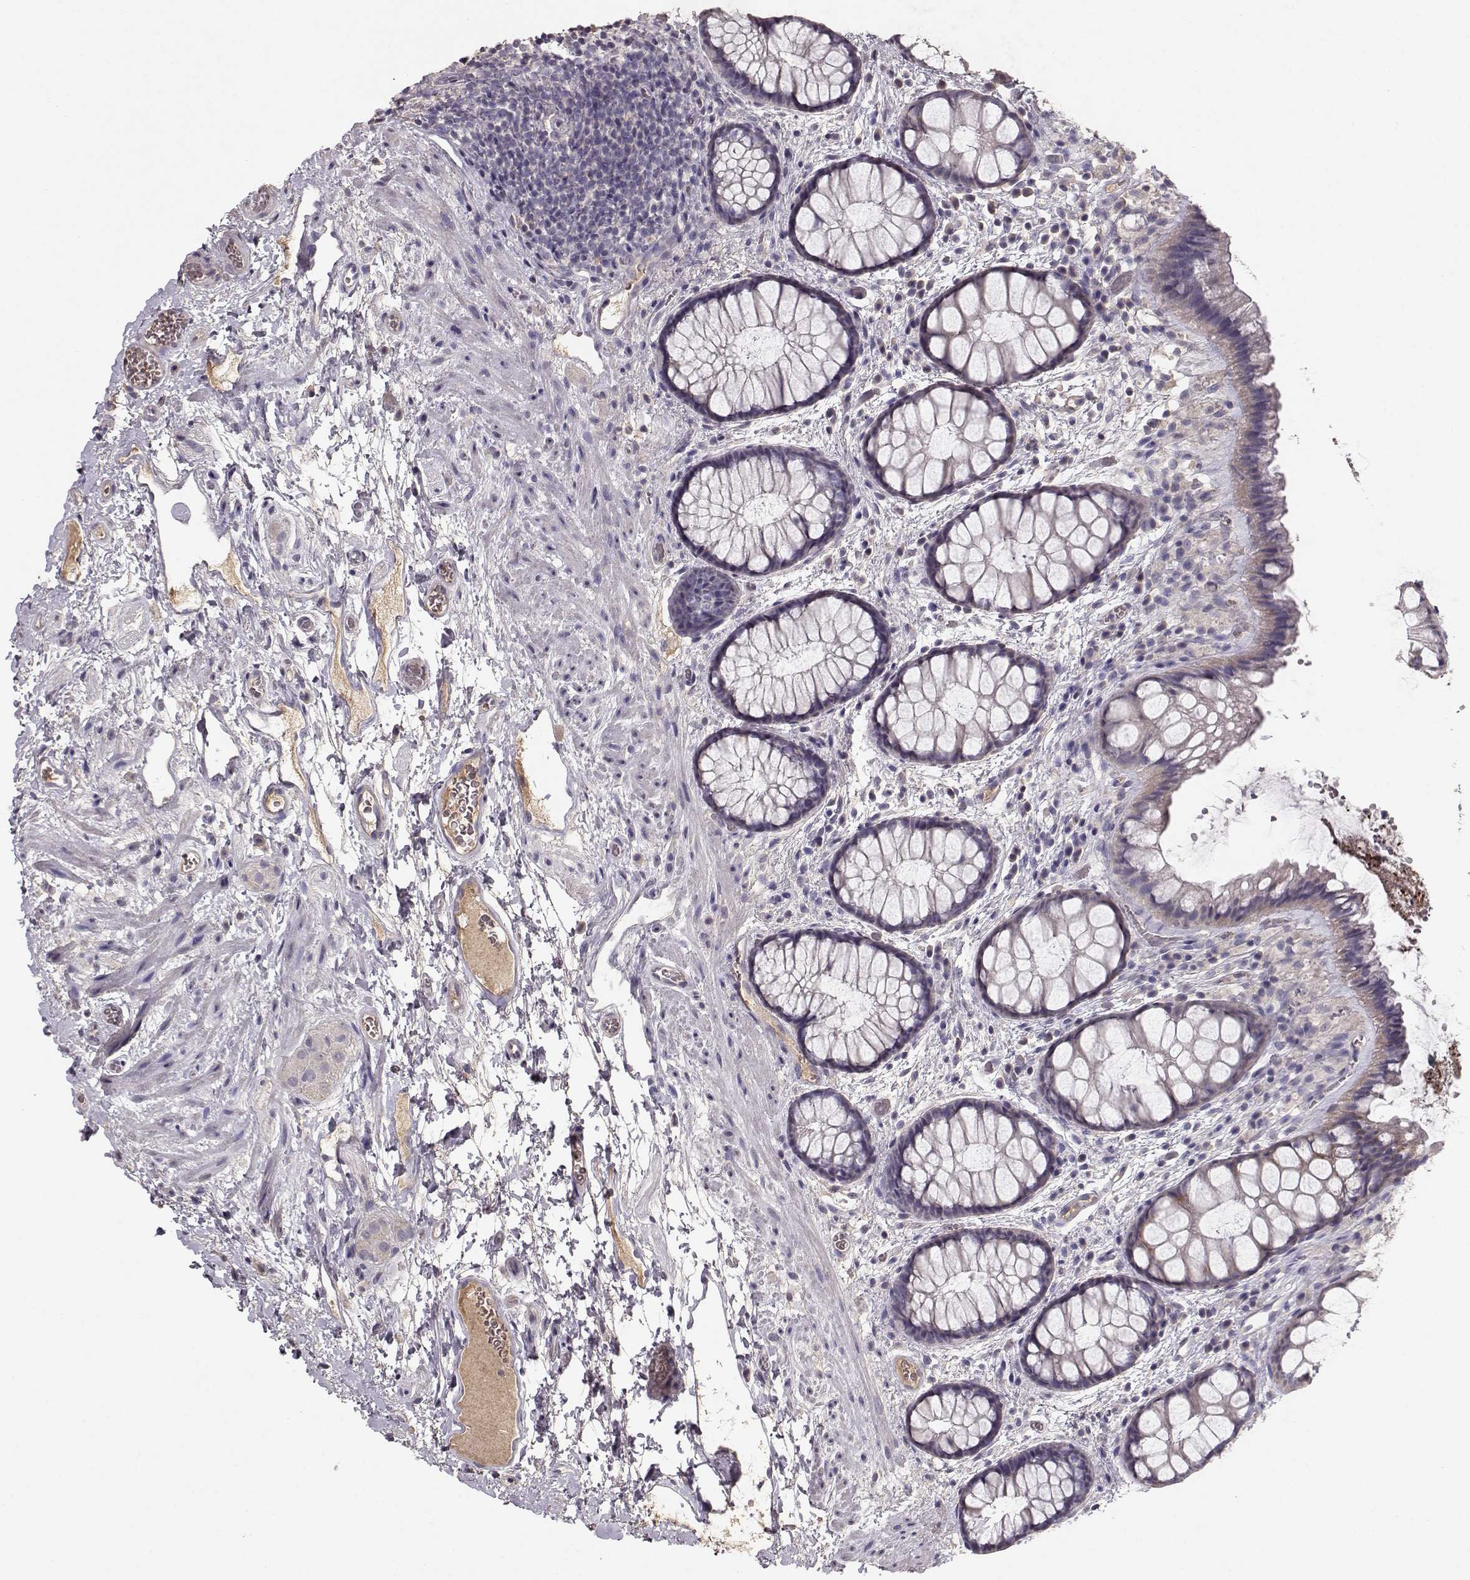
{"staining": {"intensity": "weak", "quantity": "<25%", "location": "cytoplasmic/membranous"}, "tissue": "rectum", "cell_type": "Glandular cells", "image_type": "normal", "snomed": [{"axis": "morphology", "description": "Normal tissue, NOS"}, {"axis": "topography", "description": "Rectum"}], "caption": "The image reveals no staining of glandular cells in unremarkable rectum.", "gene": "PMCH", "patient": {"sex": "female", "age": 62}}